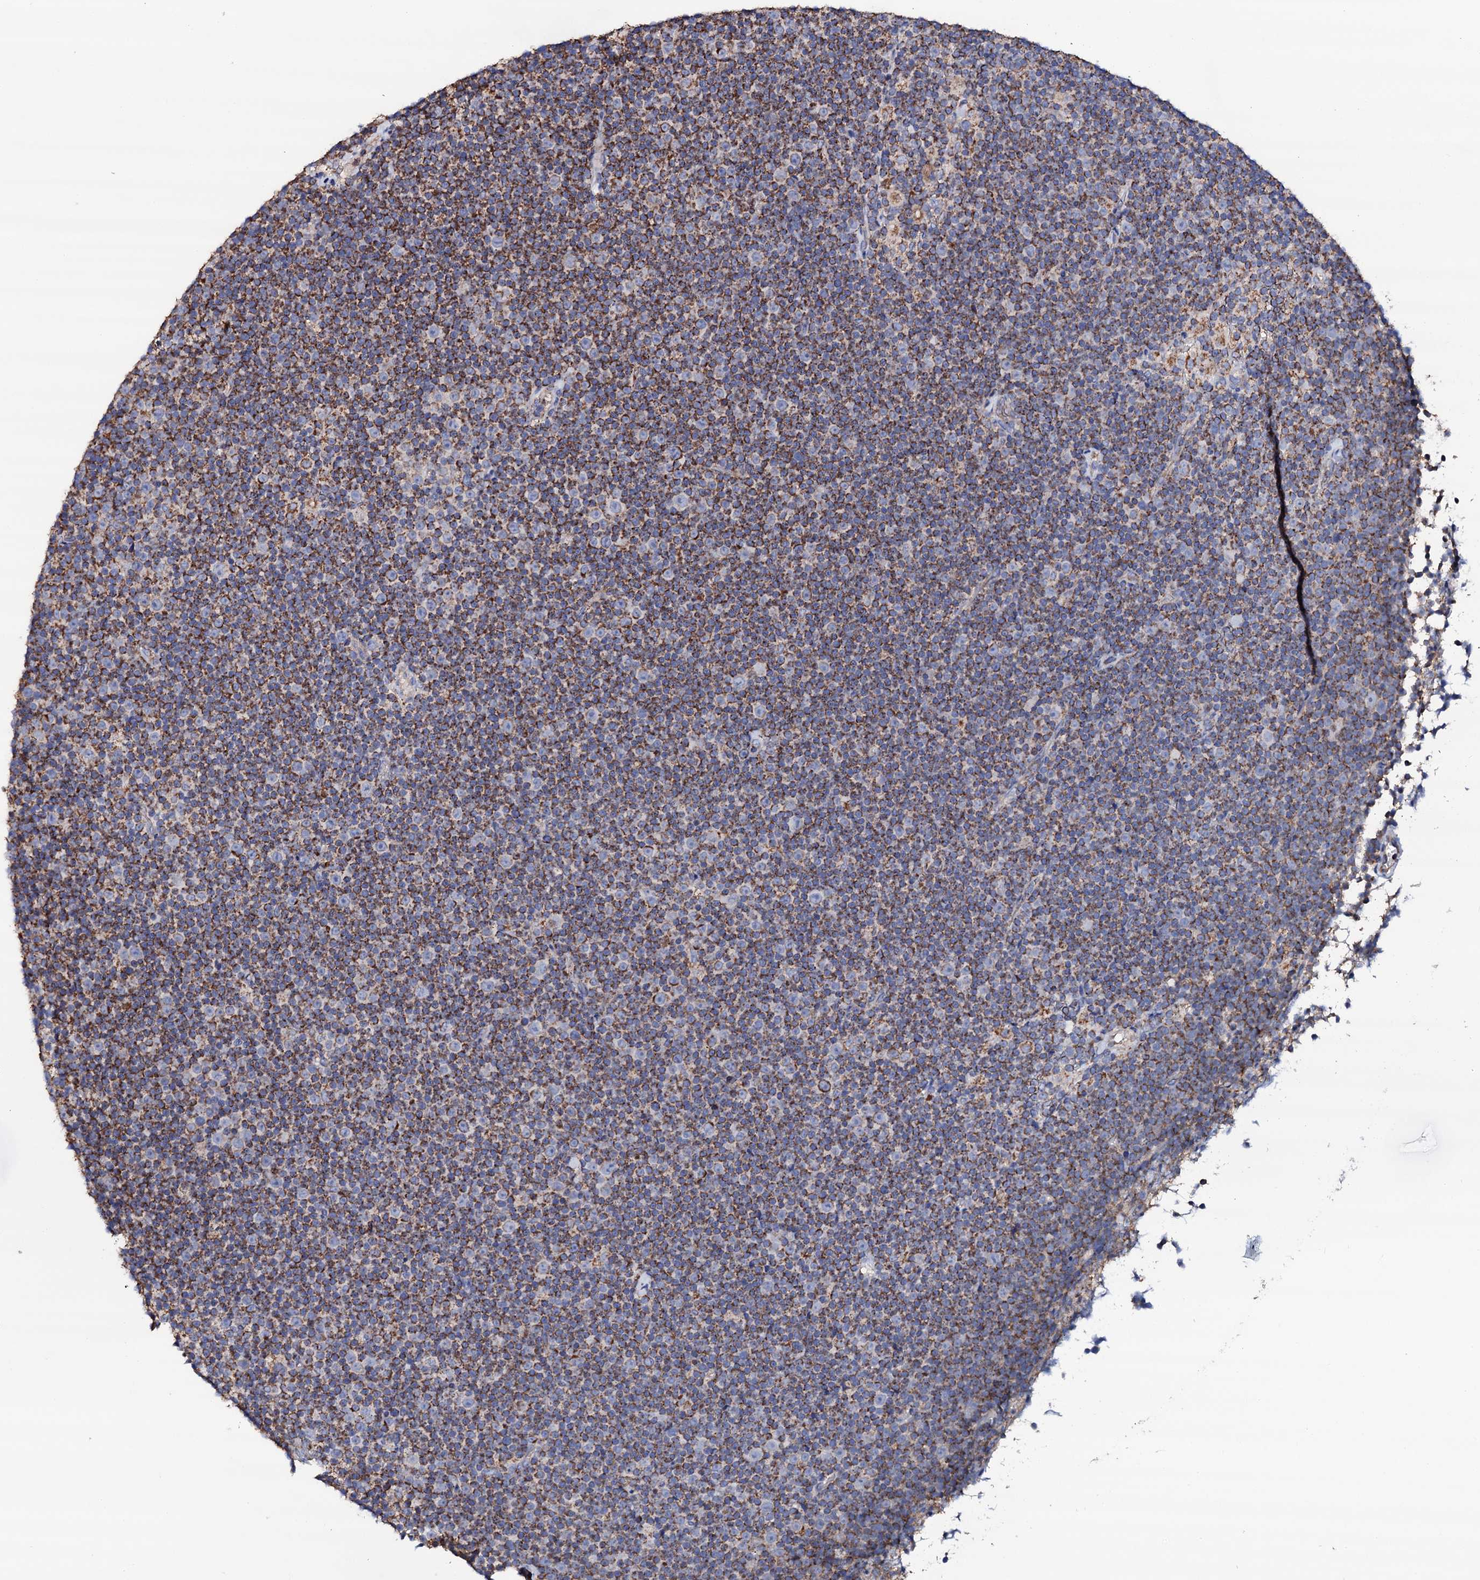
{"staining": {"intensity": "moderate", "quantity": "25%-75%", "location": "cytoplasmic/membranous"}, "tissue": "lymphoma", "cell_type": "Tumor cells", "image_type": "cancer", "snomed": [{"axis": "morphology", "description": "Malignant lymphoma, non-Hodgkin's type, Low grade"}, {"axis": "topography", "description": "Lymph node"}], "caption": "Protein expression analysis of lymphoma displays moderate cytoplasmic/membranous expression in about 25%-75% of tumor cells.", "gene": "TCAF2", "patient": {"sex": "female", "age": 67}}